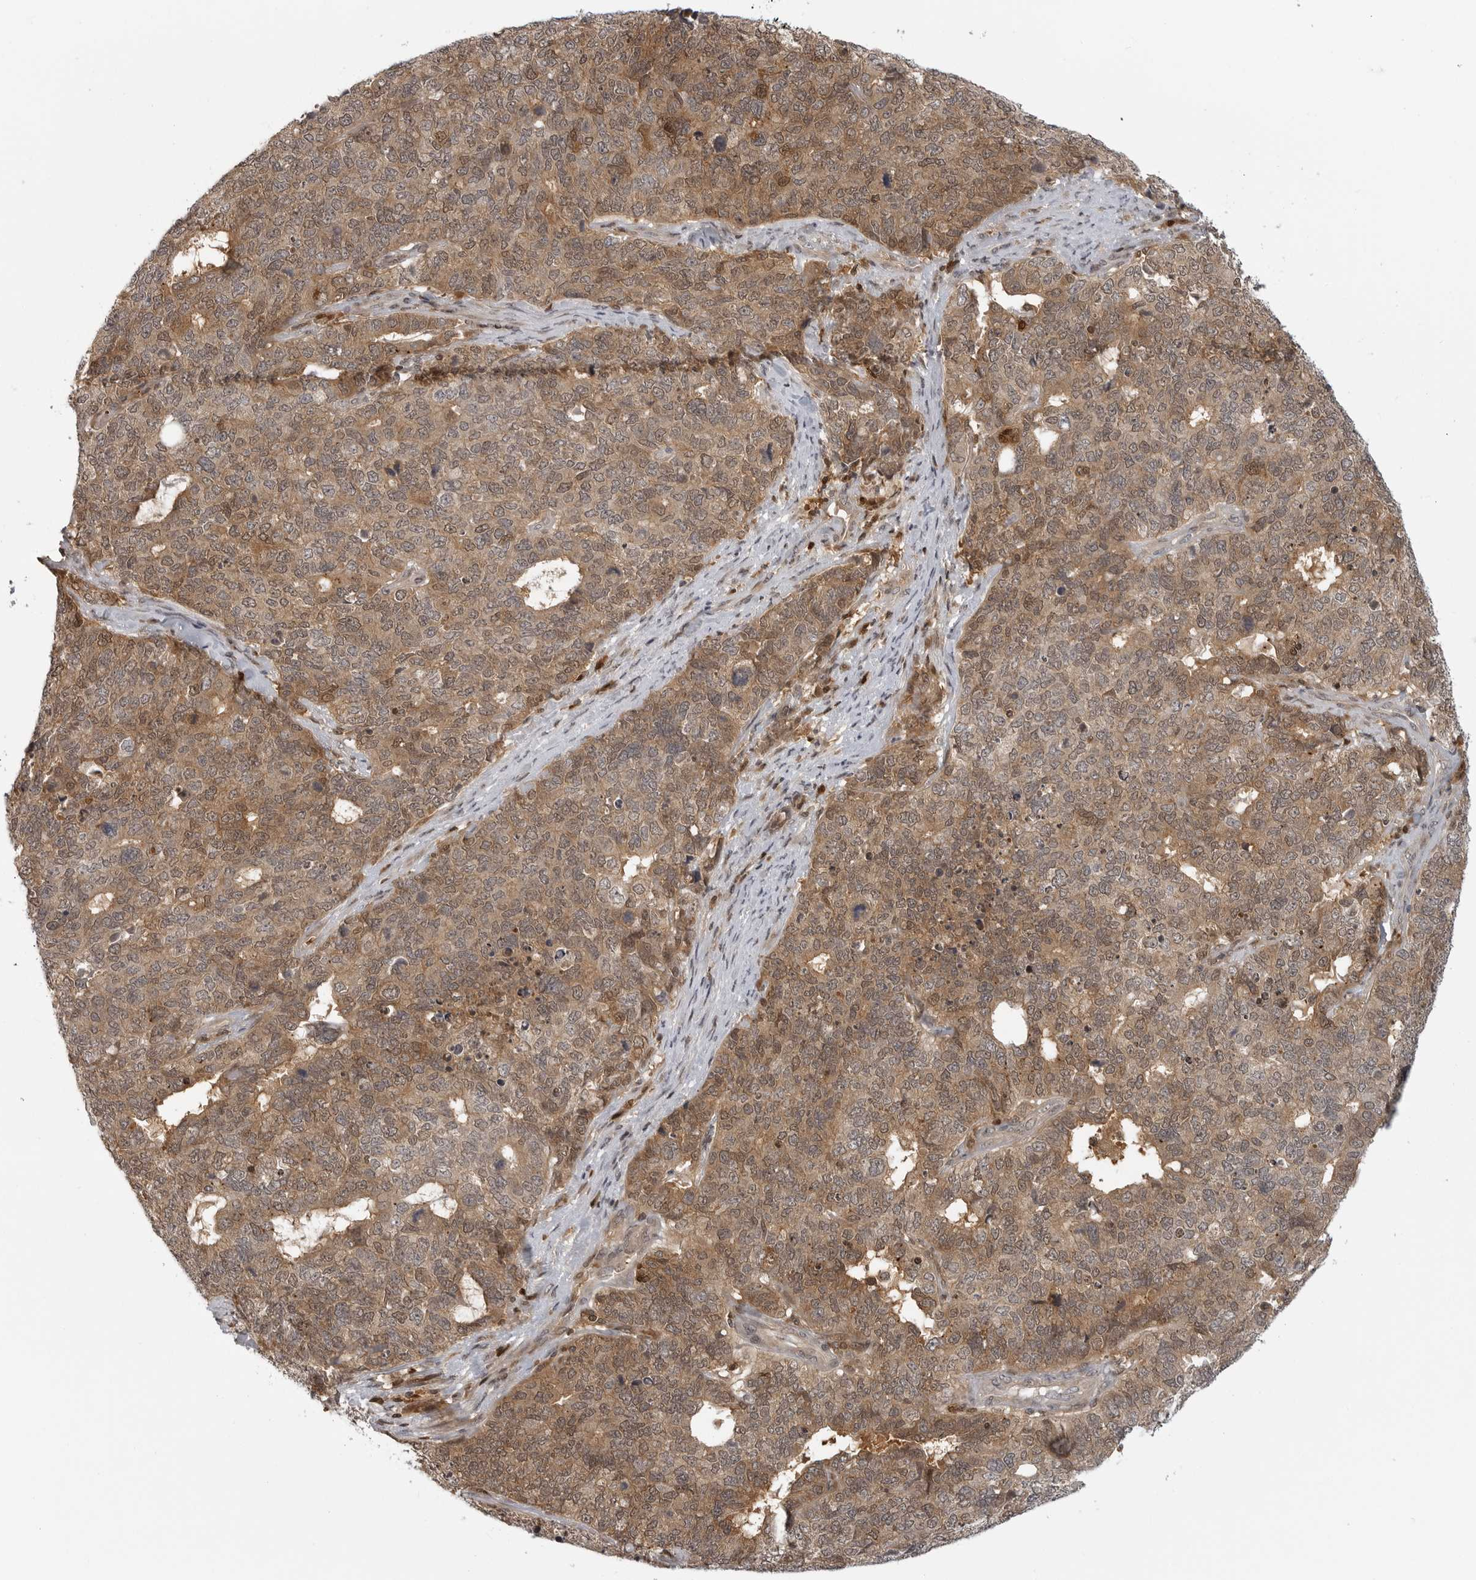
{"staining": {"intensity": "moderate", "quantity": ">75%", "location": "cytoplasmic/membranous"}, "tissue": "cervical cancer", "cell_type": "Tumor cells", "image_type": "cancer", "snomed": [{"axis": "morphology", "description": "Squamous cell carcinoma, NOS"}, {"axis": "topography", "description": "Cervix"}], "caption": "DAB (3,3'-diaminobenzidine) immunohistochemical staining of squamous cell carcinoma (cervical) reveals moderate cytoplasmic/membranous protein staining in approximately >75% of tumor cells. (DAB IHC with brightfield microscopy, high magnification).", "gene": "CTIF", "patient": {"sex": "female", "age": 63}}